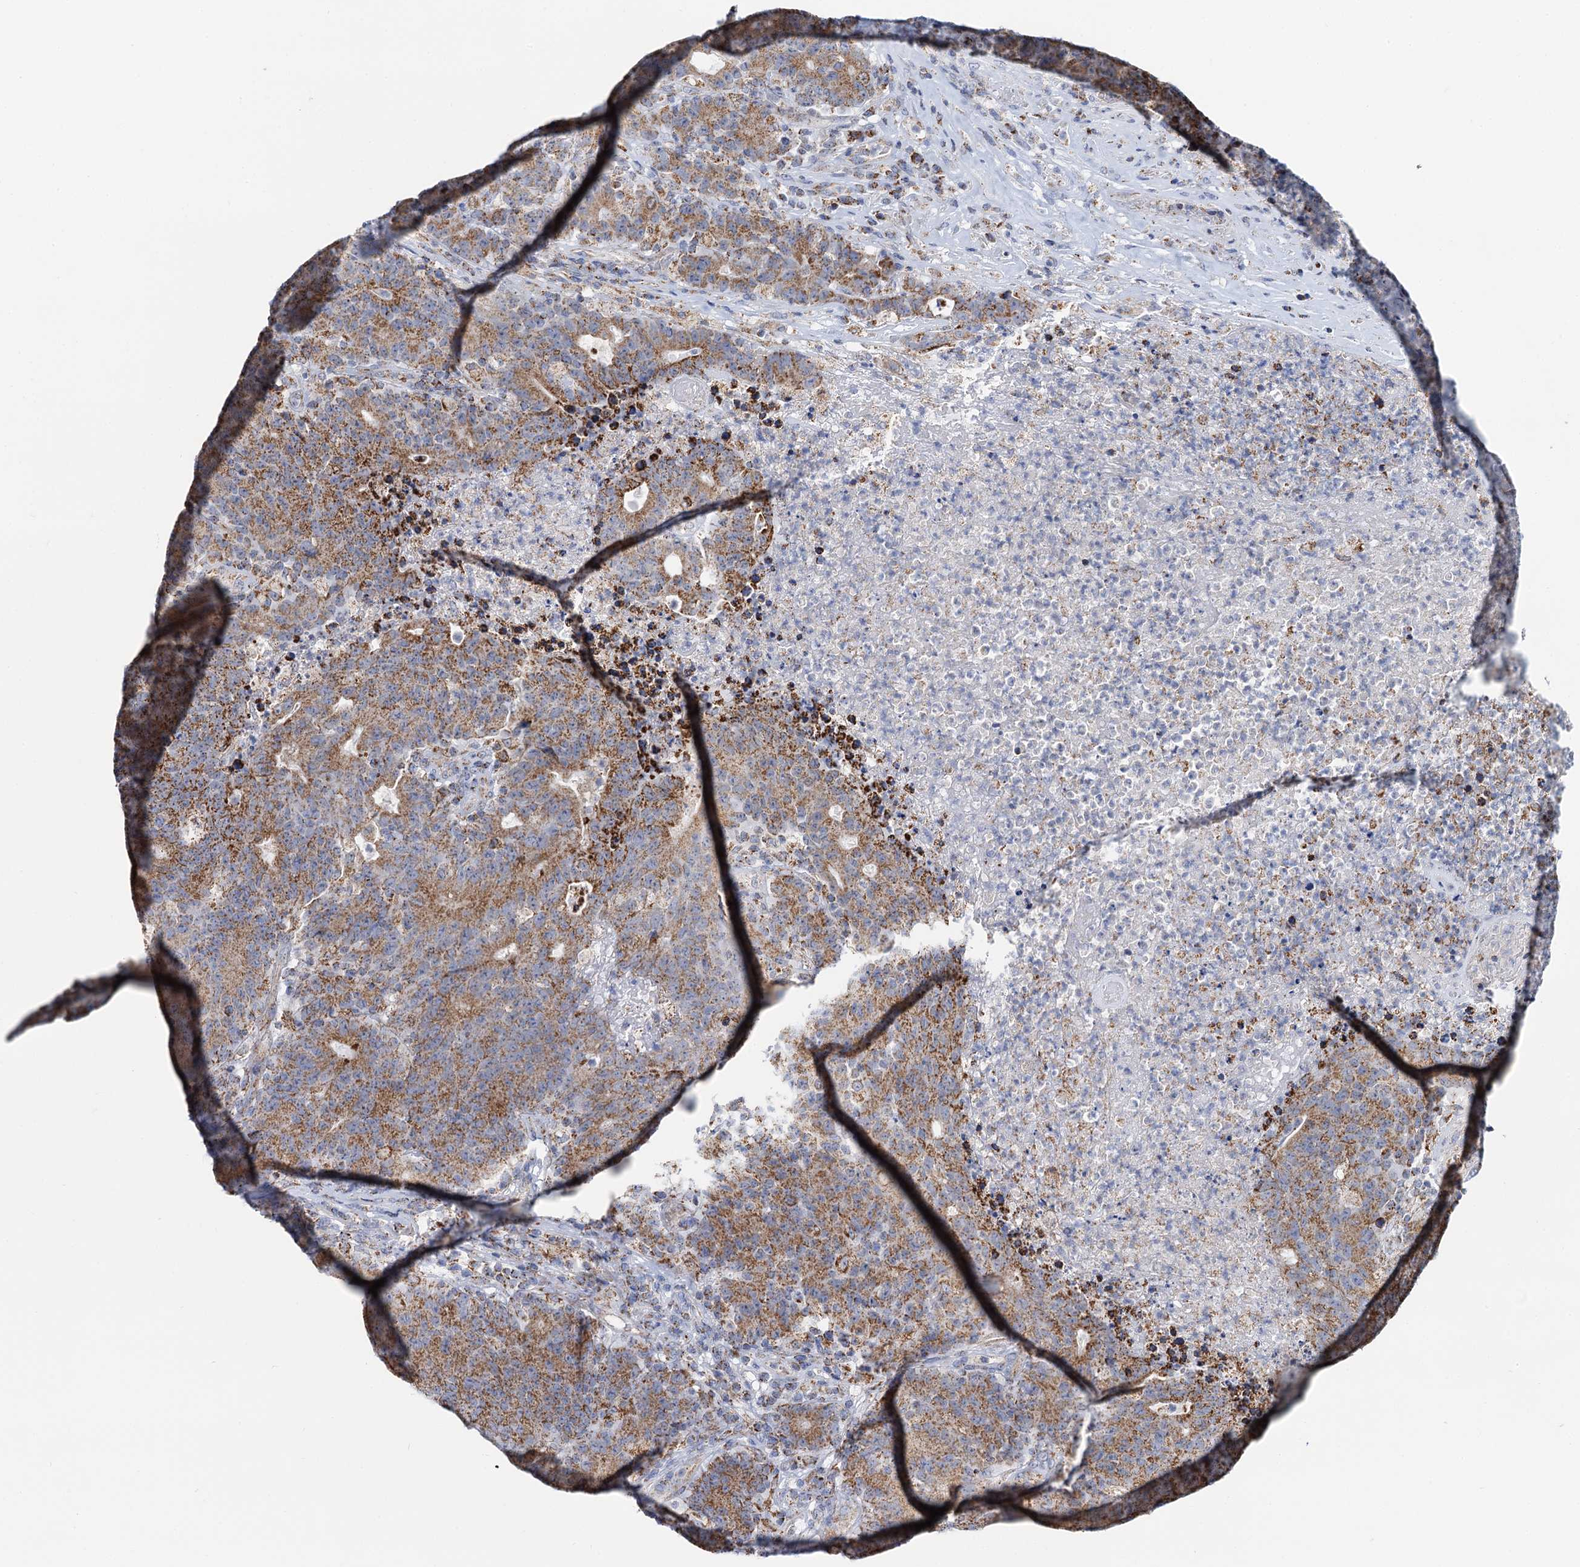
{"staining": {"intensity": "moderate", "quantity": ">75%", "location": "cytoplasmic/membranous"}, "tissue": "colorectal cancer", "cell_type": "Tumor cells", "image_type": "cancer", "snomed": [{"axis": "morphology", "description": "Adenocarcinoma, NOS"}, {"axis": "topography", "description": "Colon"}], "caption": "Moderate cytoplasmic/membranous protein staining is present in approximately >75% of tumor cells in adenocarcinoma (colorectal). Immunohistochemistry (ihc) stains the protein of interest in brown and the nuclei are stained blue.", "gene": "C2CD3", "patient": {"sex": "female", "age": 75}}